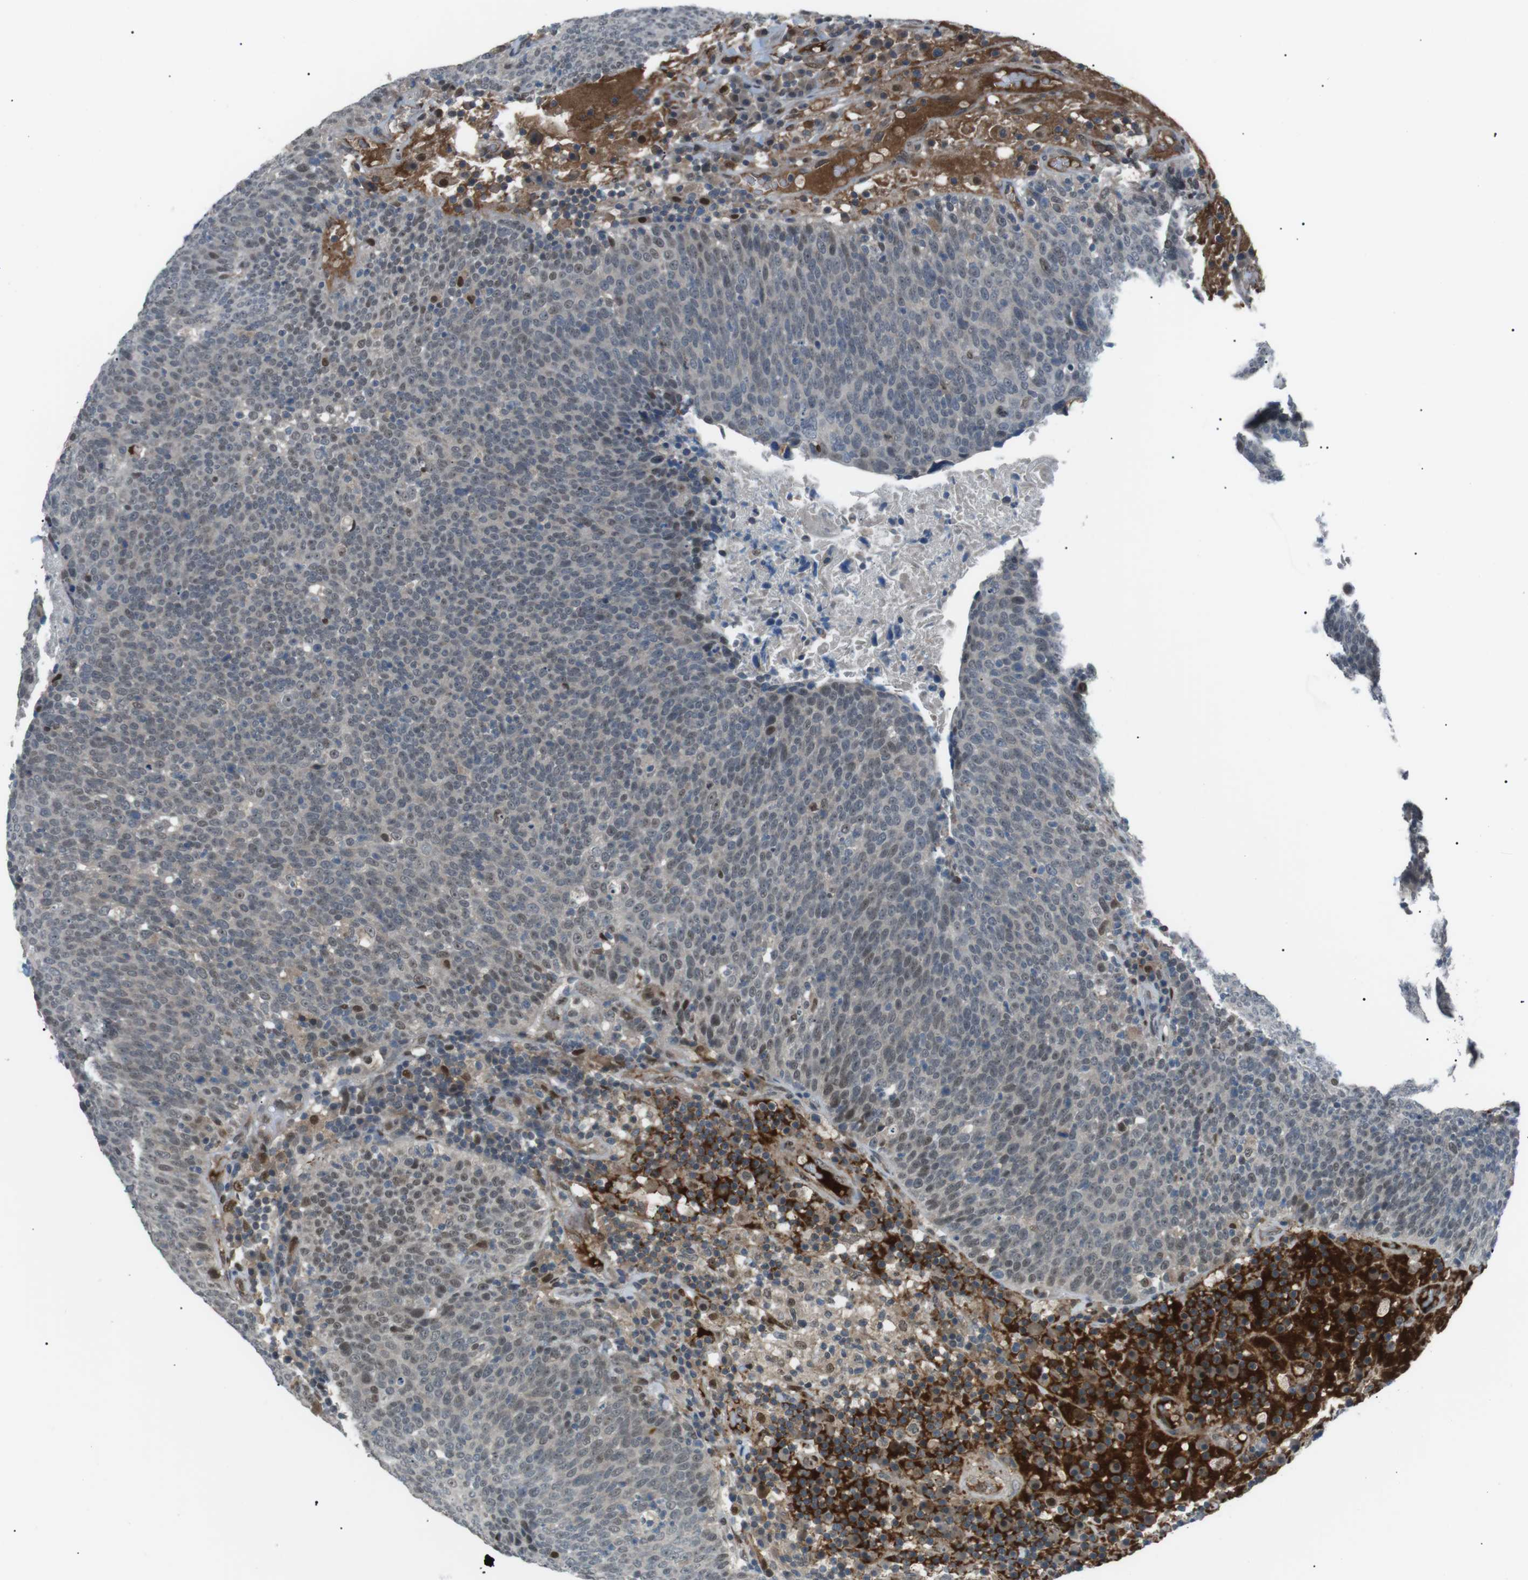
{"staining": {"intensity": "weak", "quantity": "25%-75%", "location": "nuclear"}, "tissue": "head and neck cancer", "cell_type": "Tumor cells", "image_type": "cancer", "snomed": [{"axis": "morphology", "description": "Squamous cell carcinoma, NOS"}, {"axis": "morphology", "description": "Squamous cell carcinoma, metastatic, NOS"}, {"axis": "topography", "description": "Lymph node"}, {"axis": "topography", "description": "Head-Neck"}], "caption": "Immunohistochemical staining of head and neck cancer (metastatic squamous cell carcinoma) displays low levels of weak nuclear expression in approximately 25%-75% of tumor cells.", "gene": "SRPK2", "patient": {"sex": "male", "age": 62}}